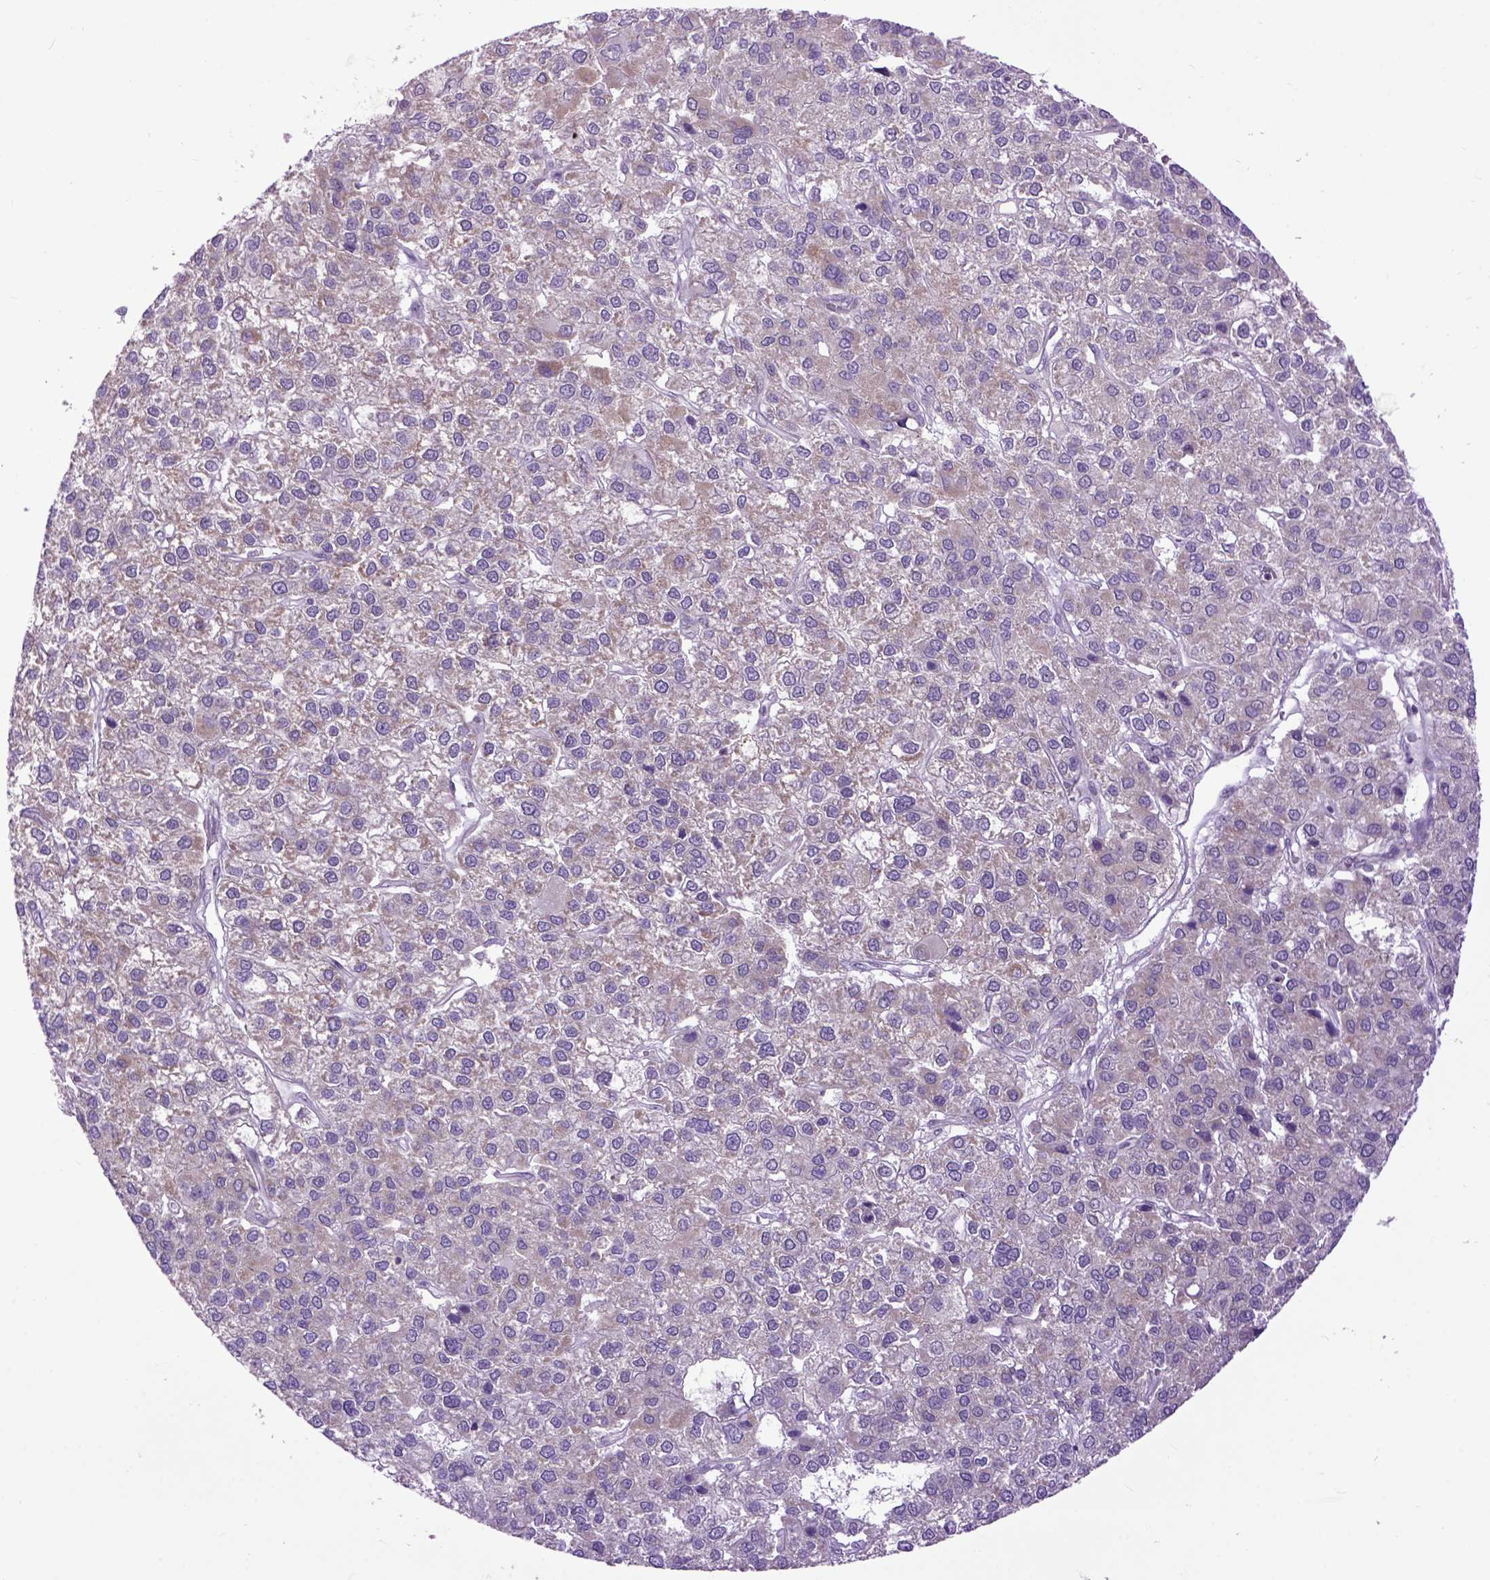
{"staining": {"intensity": "negative", "quantity": "none", "location": "none"}, "tissue": "liver cancer", "cell_type": "Tumor cells", "image_type": "cancer", "snomed": [{"axis": "morphology", "description": "Carcinoma, Hepatocellular, NOS"}, {"axis": "topography", "description": "Liver"}], "caption": "Hepatocellular carcinoma (liver) stained for a protein using IHC shows no staining tumor cells.", "gene": "EMILIN3", "patient": {"sex": "female", "age": 41}}